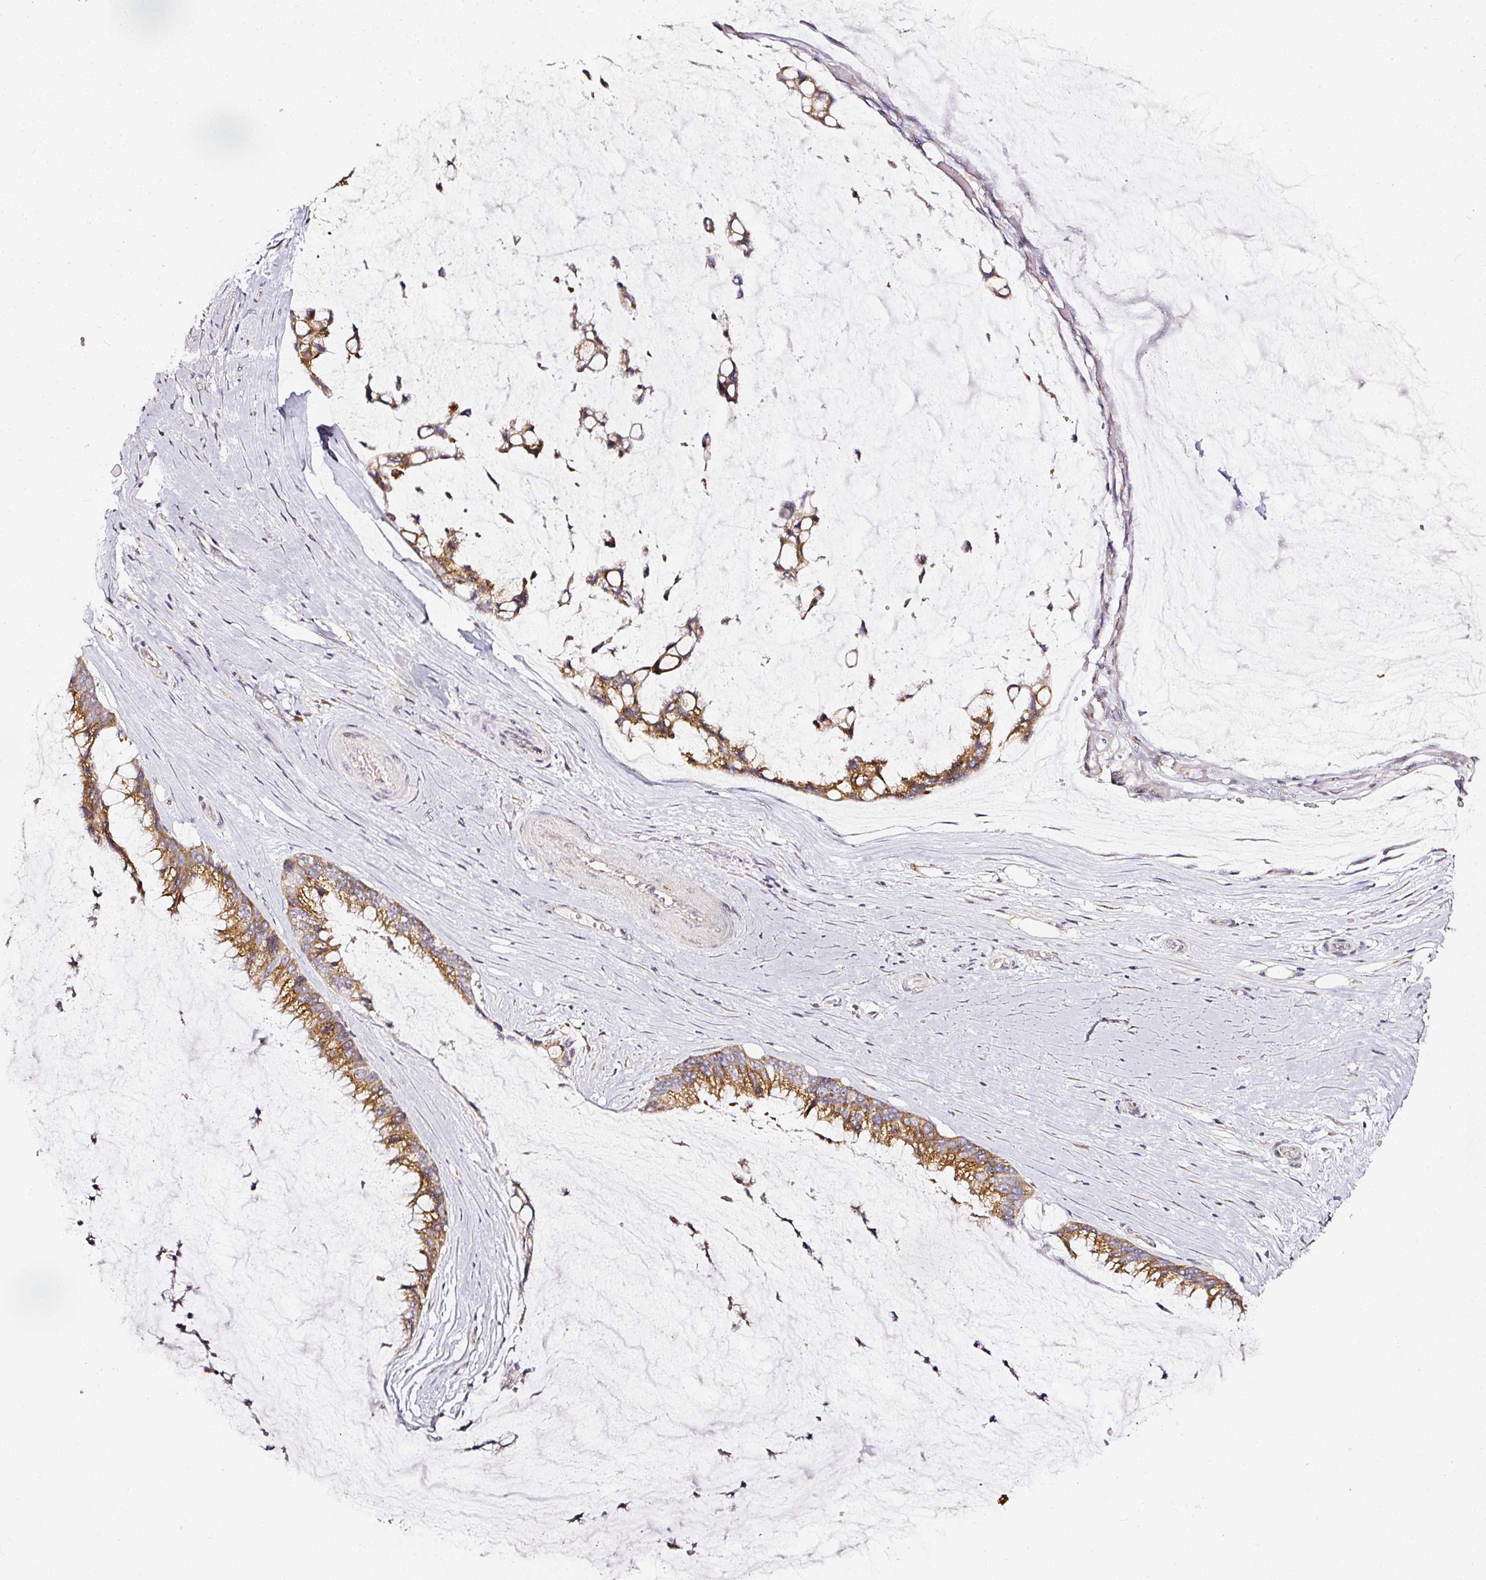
{"staining": {"intensity": "moderate", "quantity": ">75%", "location": "cytoplasmic/membranous"}, "tissue": "ovarian cancer", "cell_type": "Tumor cells", "image_type": "cancer", "snomed": [{"axis": "morphology", "description": "Cystadenocarcinoma, mucinous, NOS"}, {"axis": "topography", "description": "Ovary"}], "caption": "Protein expression analysis of human ovarian cancer reveals moderate cytoplasmic/membranous staining in about >75% of tumor cells.", "gene": "NTRK1", "patient": {"sex": "female", "age": 39}}